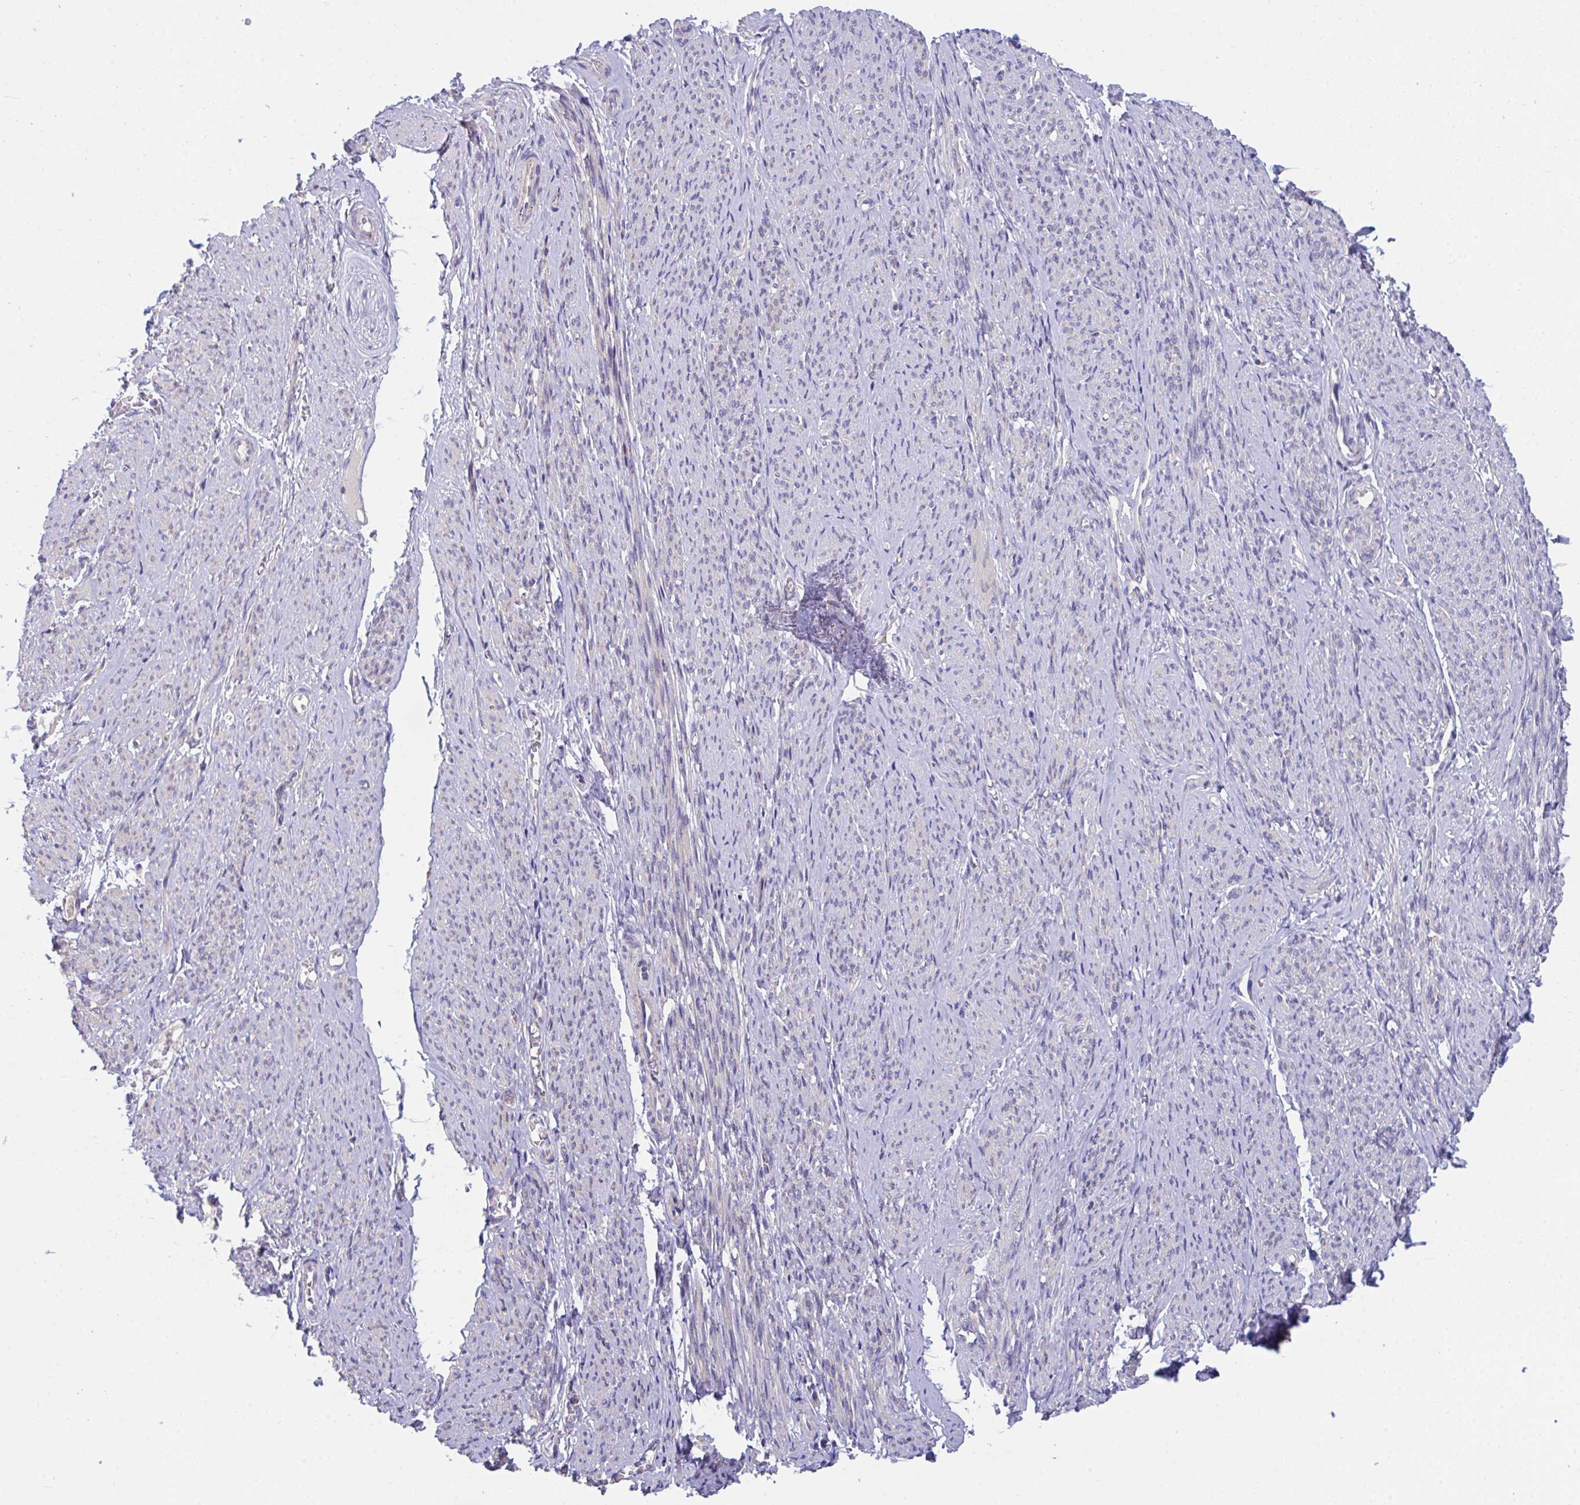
{"staining": {"intensity": "weak", "quantity": "25%-75%", "location": "cytoplasmic/membranous"}, "tissue": "smooth muscle", "cell_type": "Smooth muscle cells", "image_type": "normal", "snomed": [{"axis": "morphology", "description": "Normal tissue, NOS"}, {"axis": "topography", "description": "Smooth muscle"}], "caption": "Protein expression by immunohistochemistry reveals weak cytoplasmic/membranous staining in approximately 25%-75% of smooth muscle cells in unremarkable smooth muscle.", "gene": "MIA3", "patient": {"sex": "female", "age": 65}}